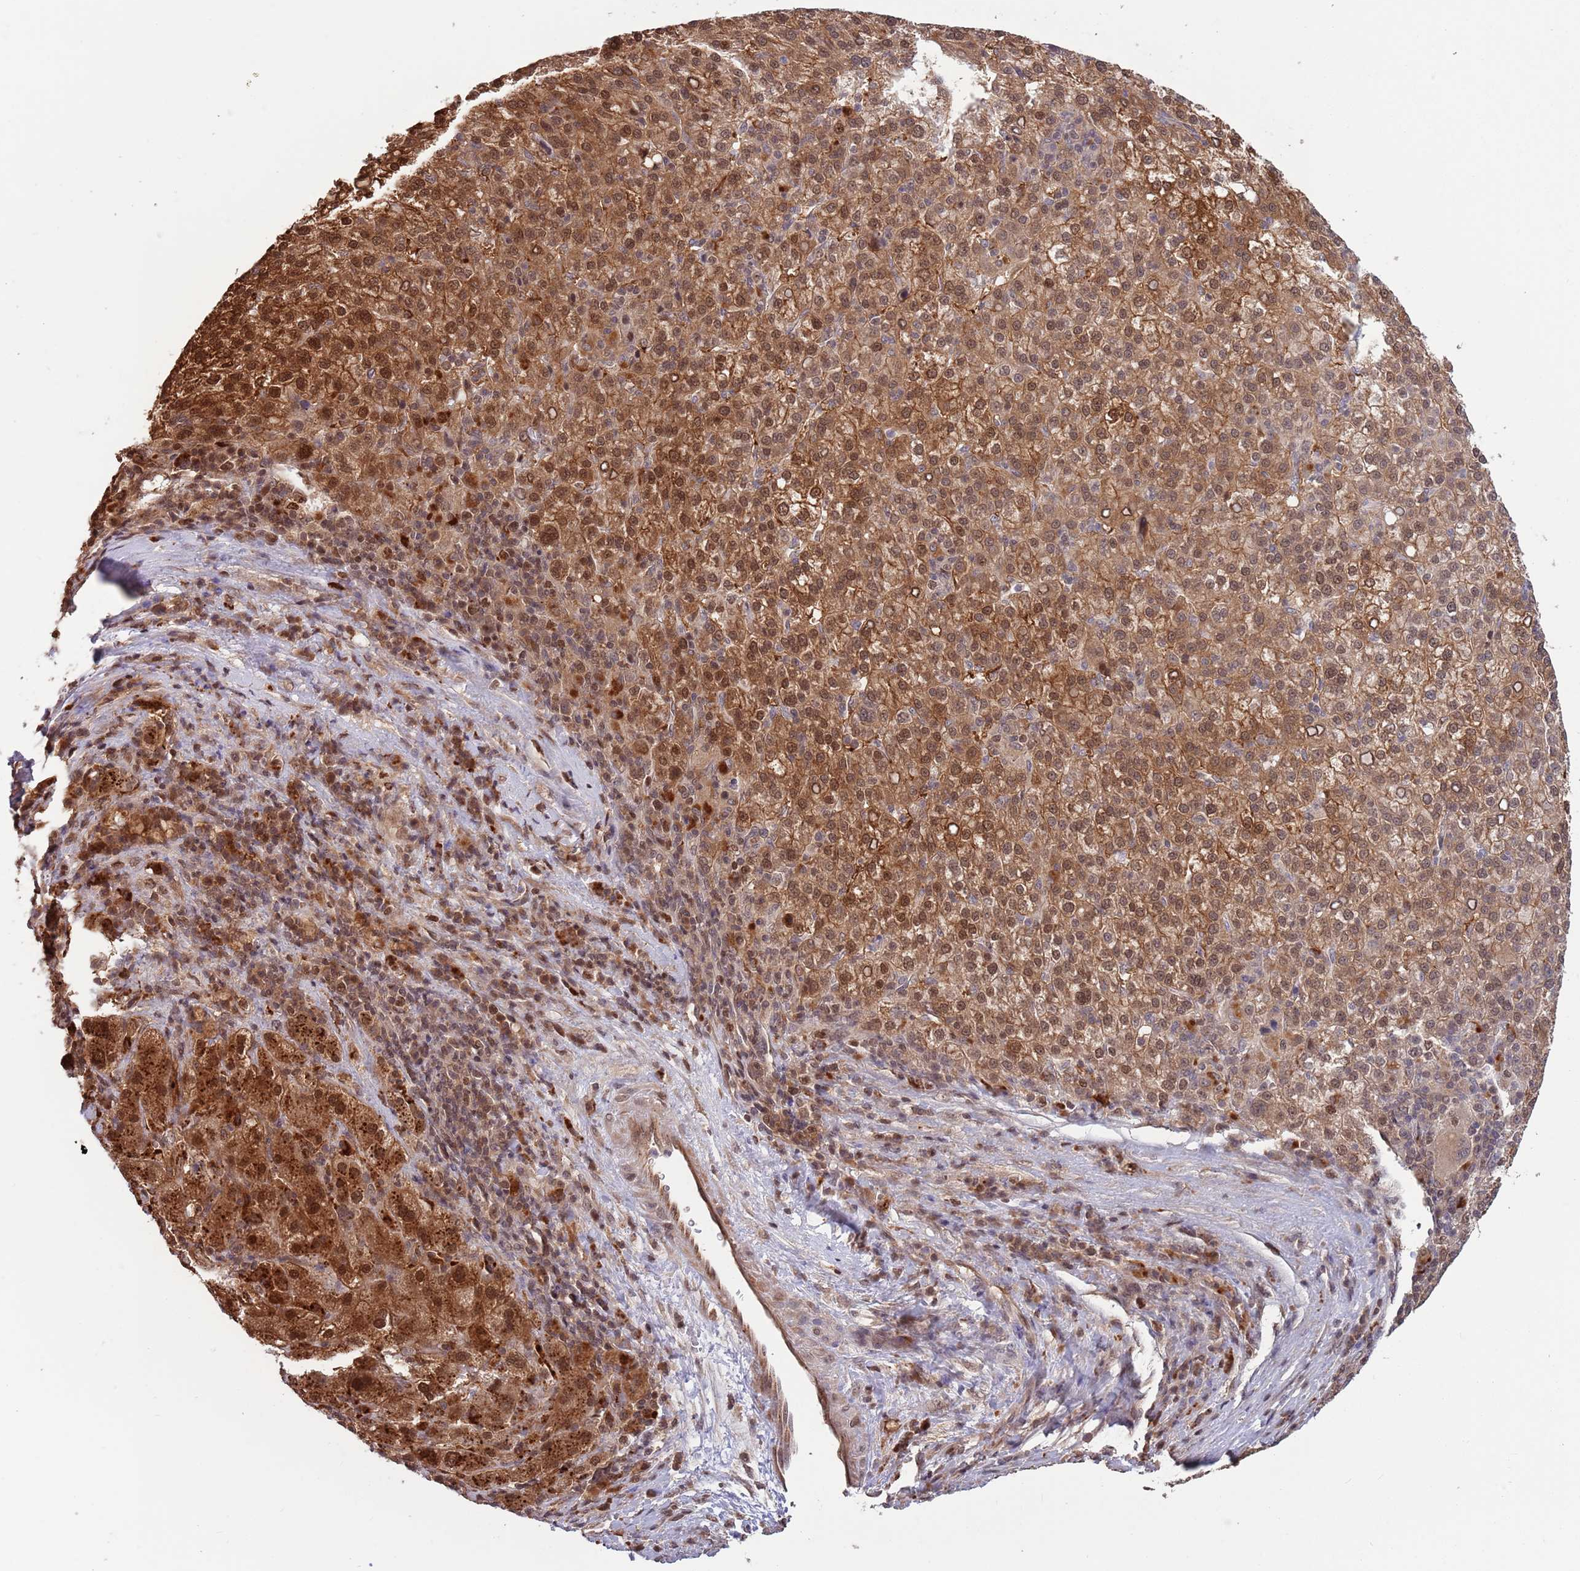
{"staining": {"intensity": "strong", "quantity": ">75%", "location": "cytoplasmic/membranous,nuclear"}, "tissue": "liver cancer", "cell_type": "Tumor cells", "image_type": "cancer", "snomed": [{"axis": "morphology", "description": "Carcinoma, Hepatocellular, NOS"}, {"axis": "topography", "description": "Liver"}], "caption": "Immunohistochemical staining of liver cancer shows high levels of strong cytoplasmic/membranous and nuclear expression in approximately >75% of tumor cells.", "gene": "SALL1", "patient": {"sex": "female", "age": 58}}